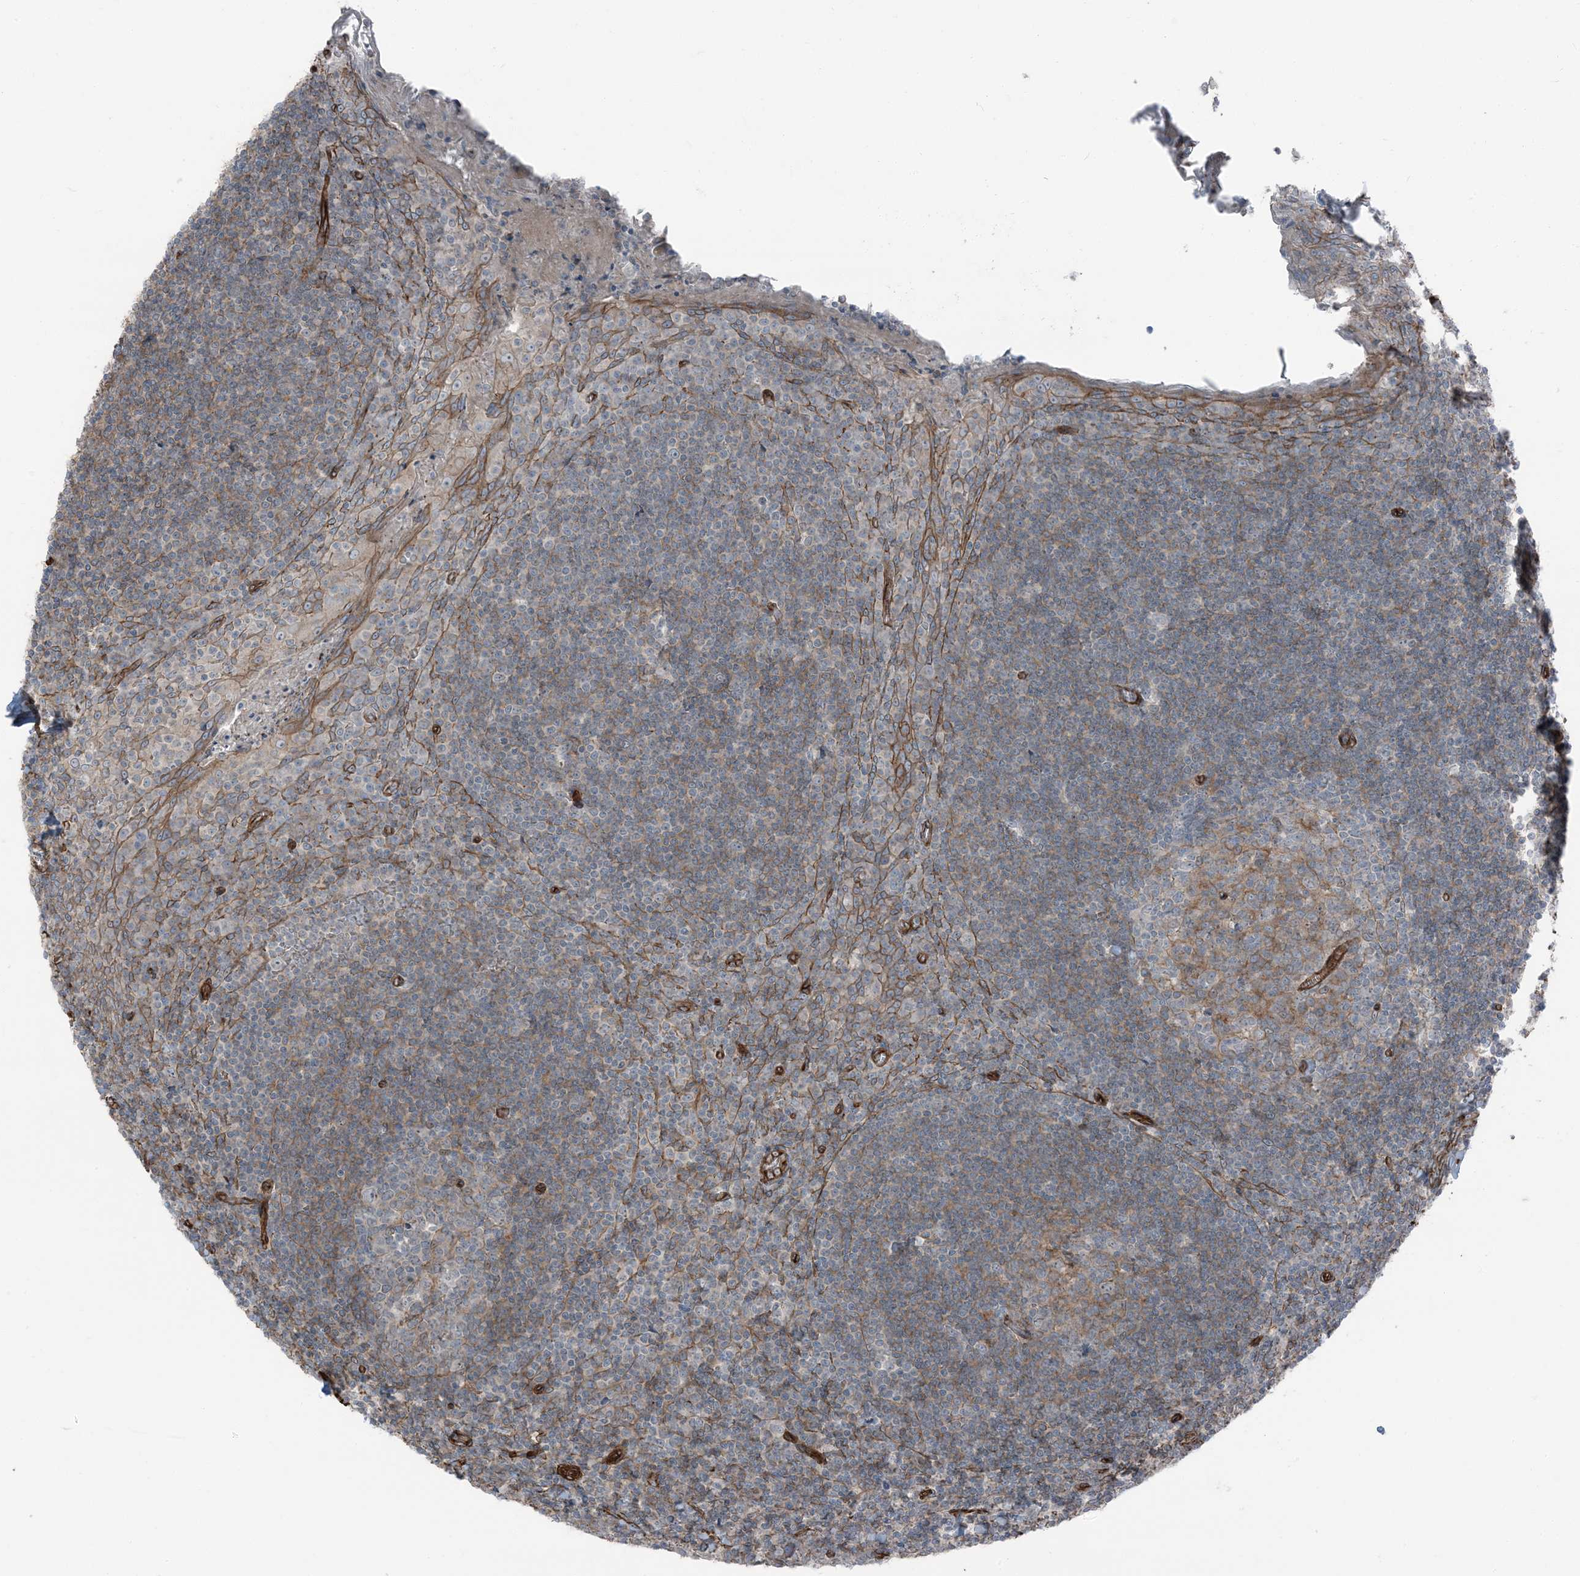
{"staining": {"intensity": "moderate", "quantity": "<25%", "location": "cytoplasmic/membranous"}, "tissue": "tonsil", "cell_type": "Germinal center cells", "image_type": "normal", "snomed": [{"axis": "morphology", "description": "Normal tissue, NOS"}, {"axis": "topography", "description": "Tonsil"}], "caption": "This micrograph displays immunohistochemistry staining of benign human tonsil, with low moderate cytoplasmic/membranous positivity in about <25% of germinal center cells.", "gene": "ZFP90", "patient": {"sex": "male", "age": 27}}